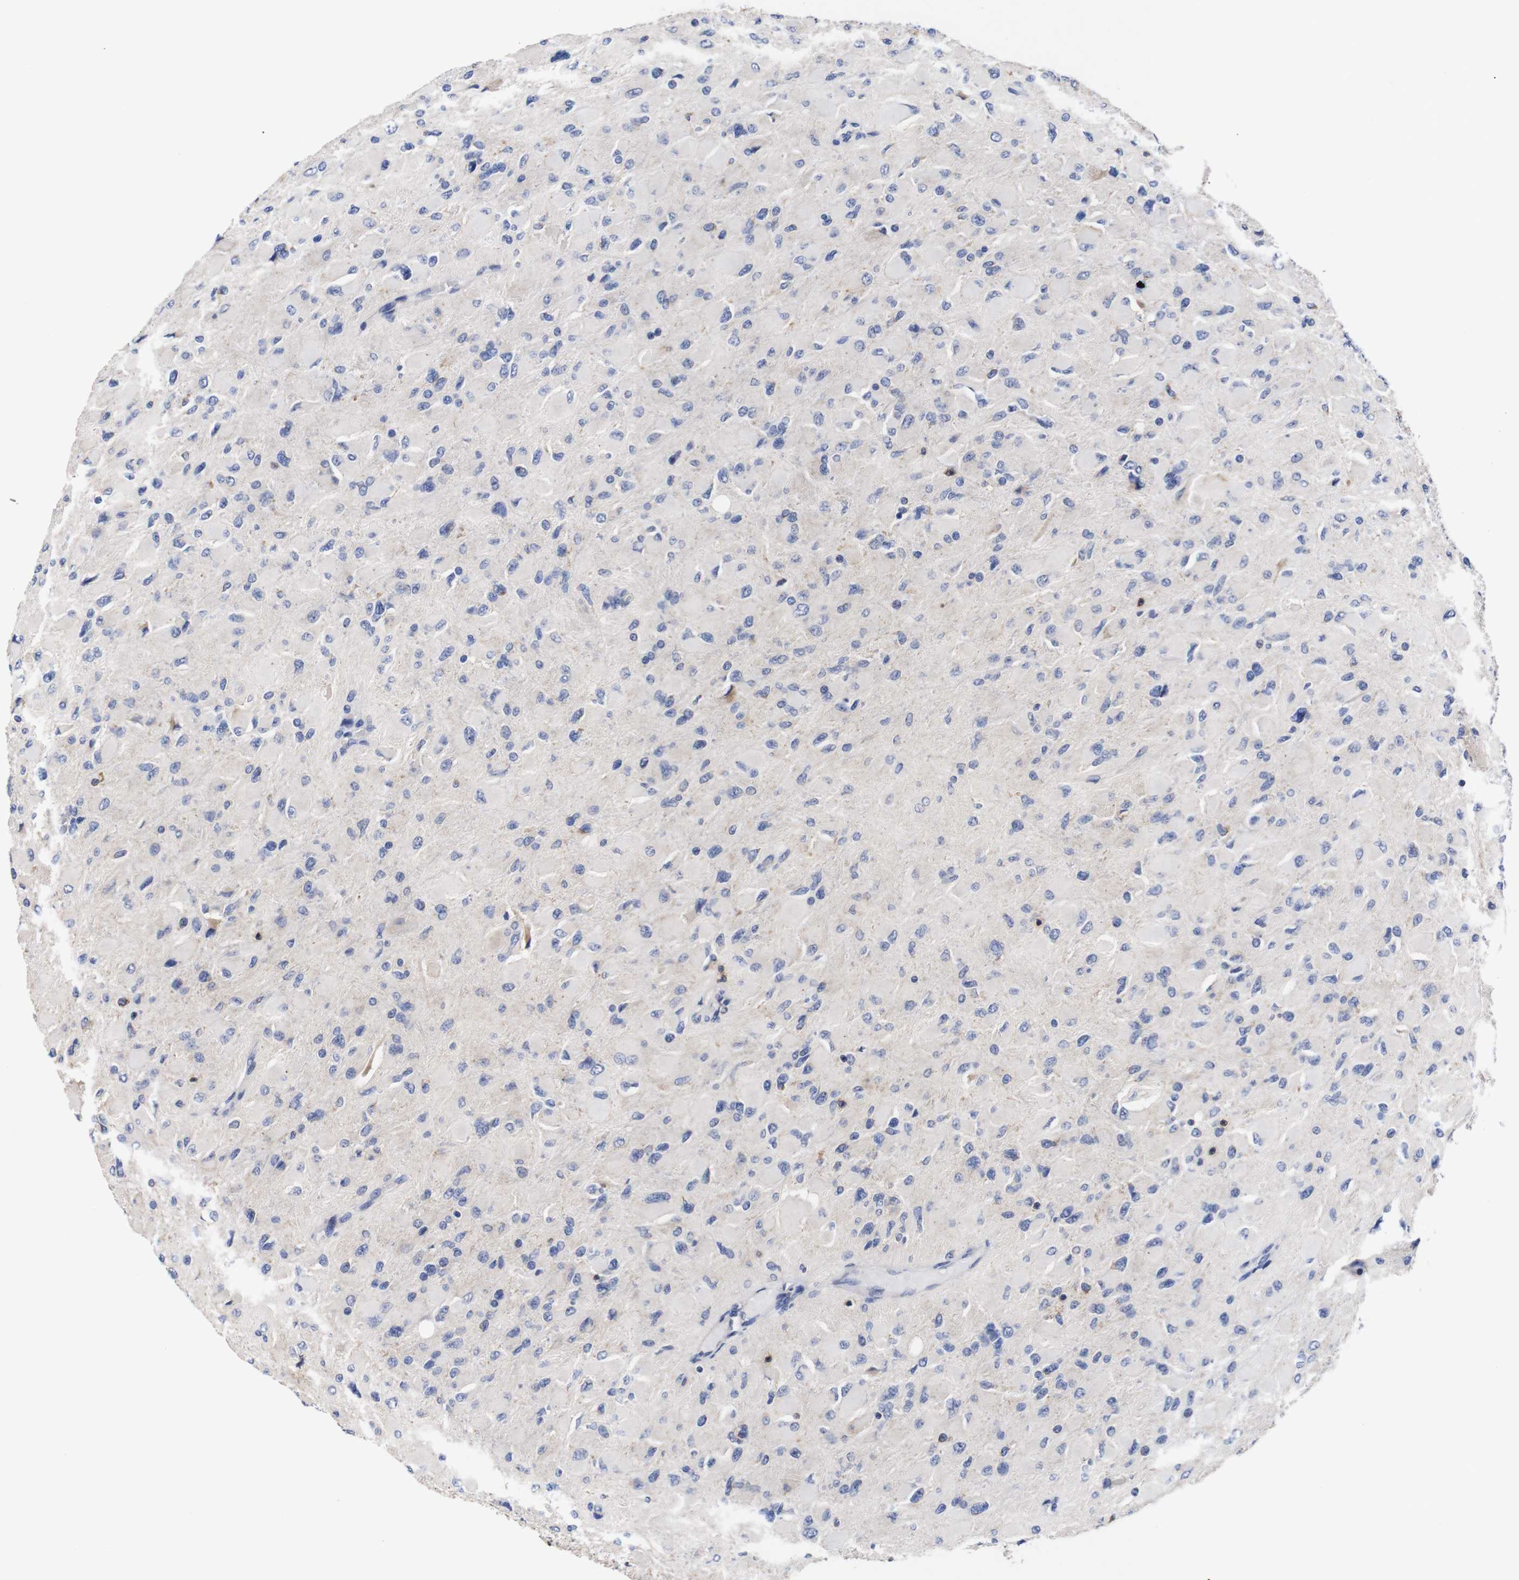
{"staining": {"intensity": "negative", "quantity": "none", "location": "none"}, "tissue": "glioma", "cell_type": "Tumor cells", "image_type": "cancer", "snomed": [{"axis": "morphology", "description": "Glioma, malignant, High grade"}, {"axis": "topography", "description": "Cerebral cortex"}], "caption": "This is a photomicrograph of IHC staining of glioma, which shows no positivity in tumor cells.", "gene": "OPN3", "patient": {"sex": "female", "age": 36}}